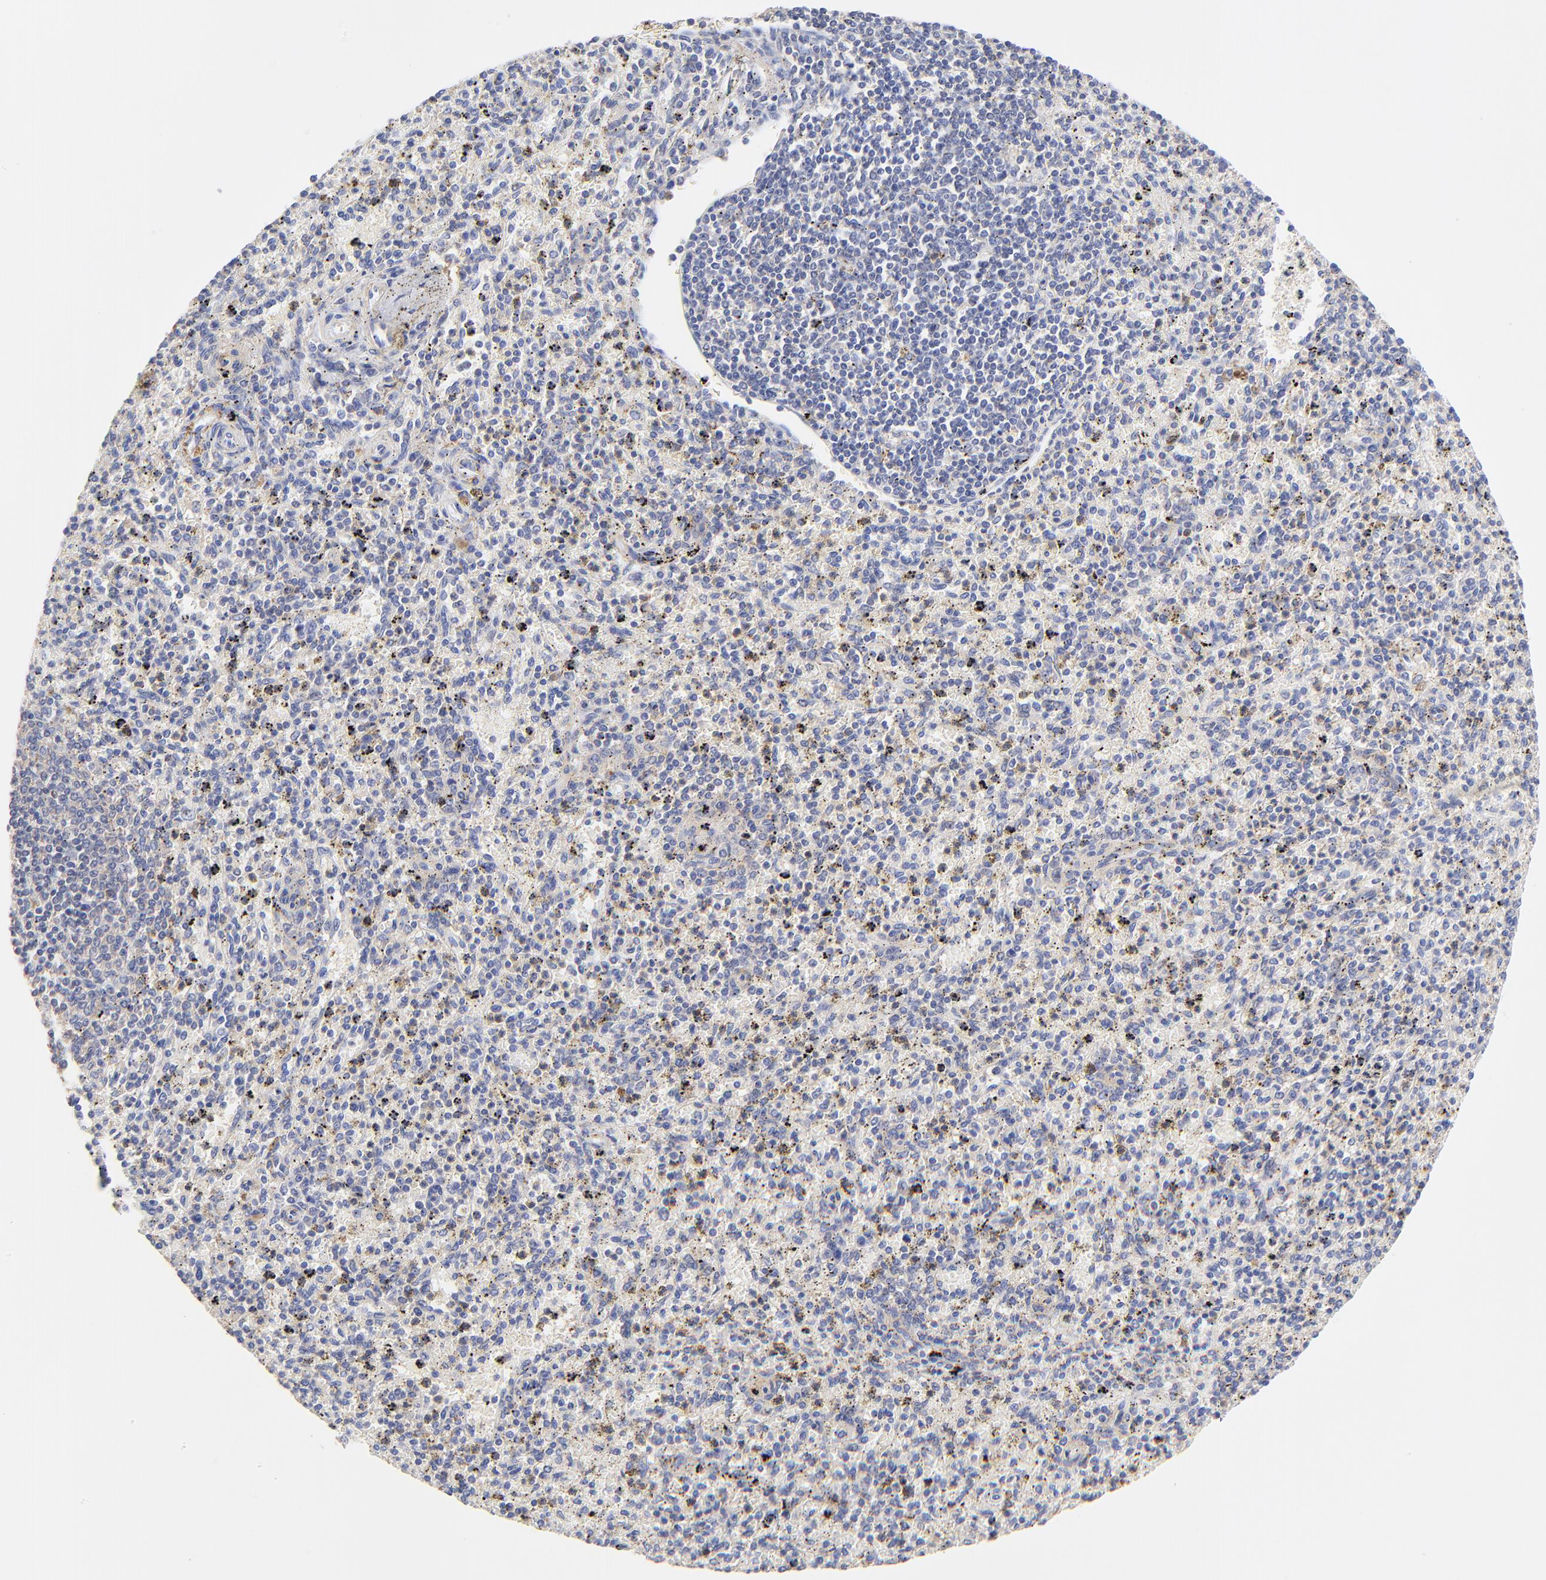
{"staining": {"intensity": "negative", "quantity": "none", "location": "none"}, "tissue": "spleen", "cell_type": "Cells in red pulp", "image_type": "normal", "snomed": [{"axis": "morphology", "description": "Normal tissue, NOS"}, {"axis": "topography", "description": "Spleen"}], "caption": "Immunohistochemistry (IHC) micrograph of normal spleen stained for a protein (brown), which demonstrates no expression in cells in red pulp.", "gene": "MDGA2", "patient": {"sex": "male", "age": 72}}